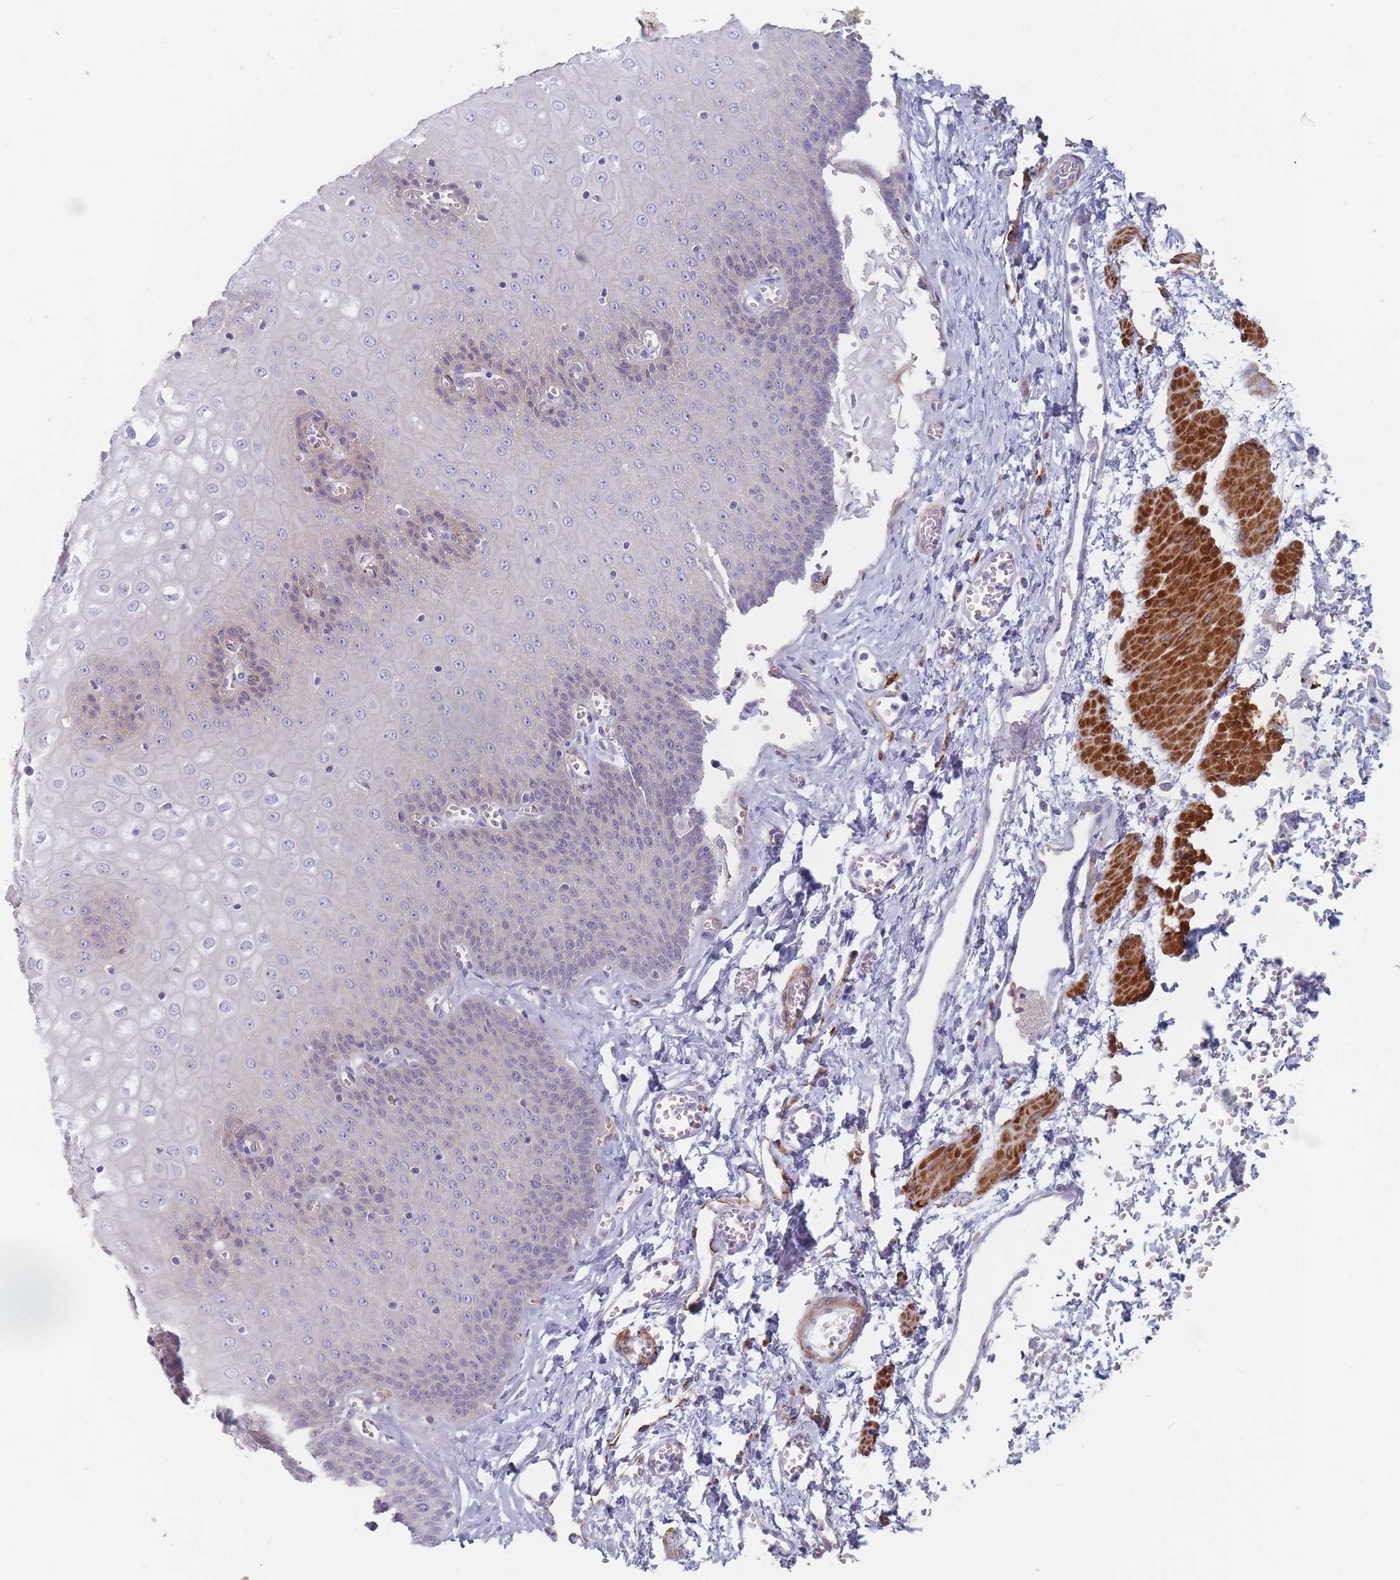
{"staining": {"intensity": "negative", "quantity": "none", "location": "none"}, "tissue": "esophagus", "cell_type": "Squamous epithelial cells", "image_type": "normal", "snomed": [{"axis": "morphology", "description": "Normal tissue, NOS"}, {"axis": "topography", "description": "Esophagus"}], "caption": "This is an IHC image of benign esophagus. There is no staining in squamous epithelial cells.", "gene": "ERBIN", "patient": {"sex": "male", "age": 60}}